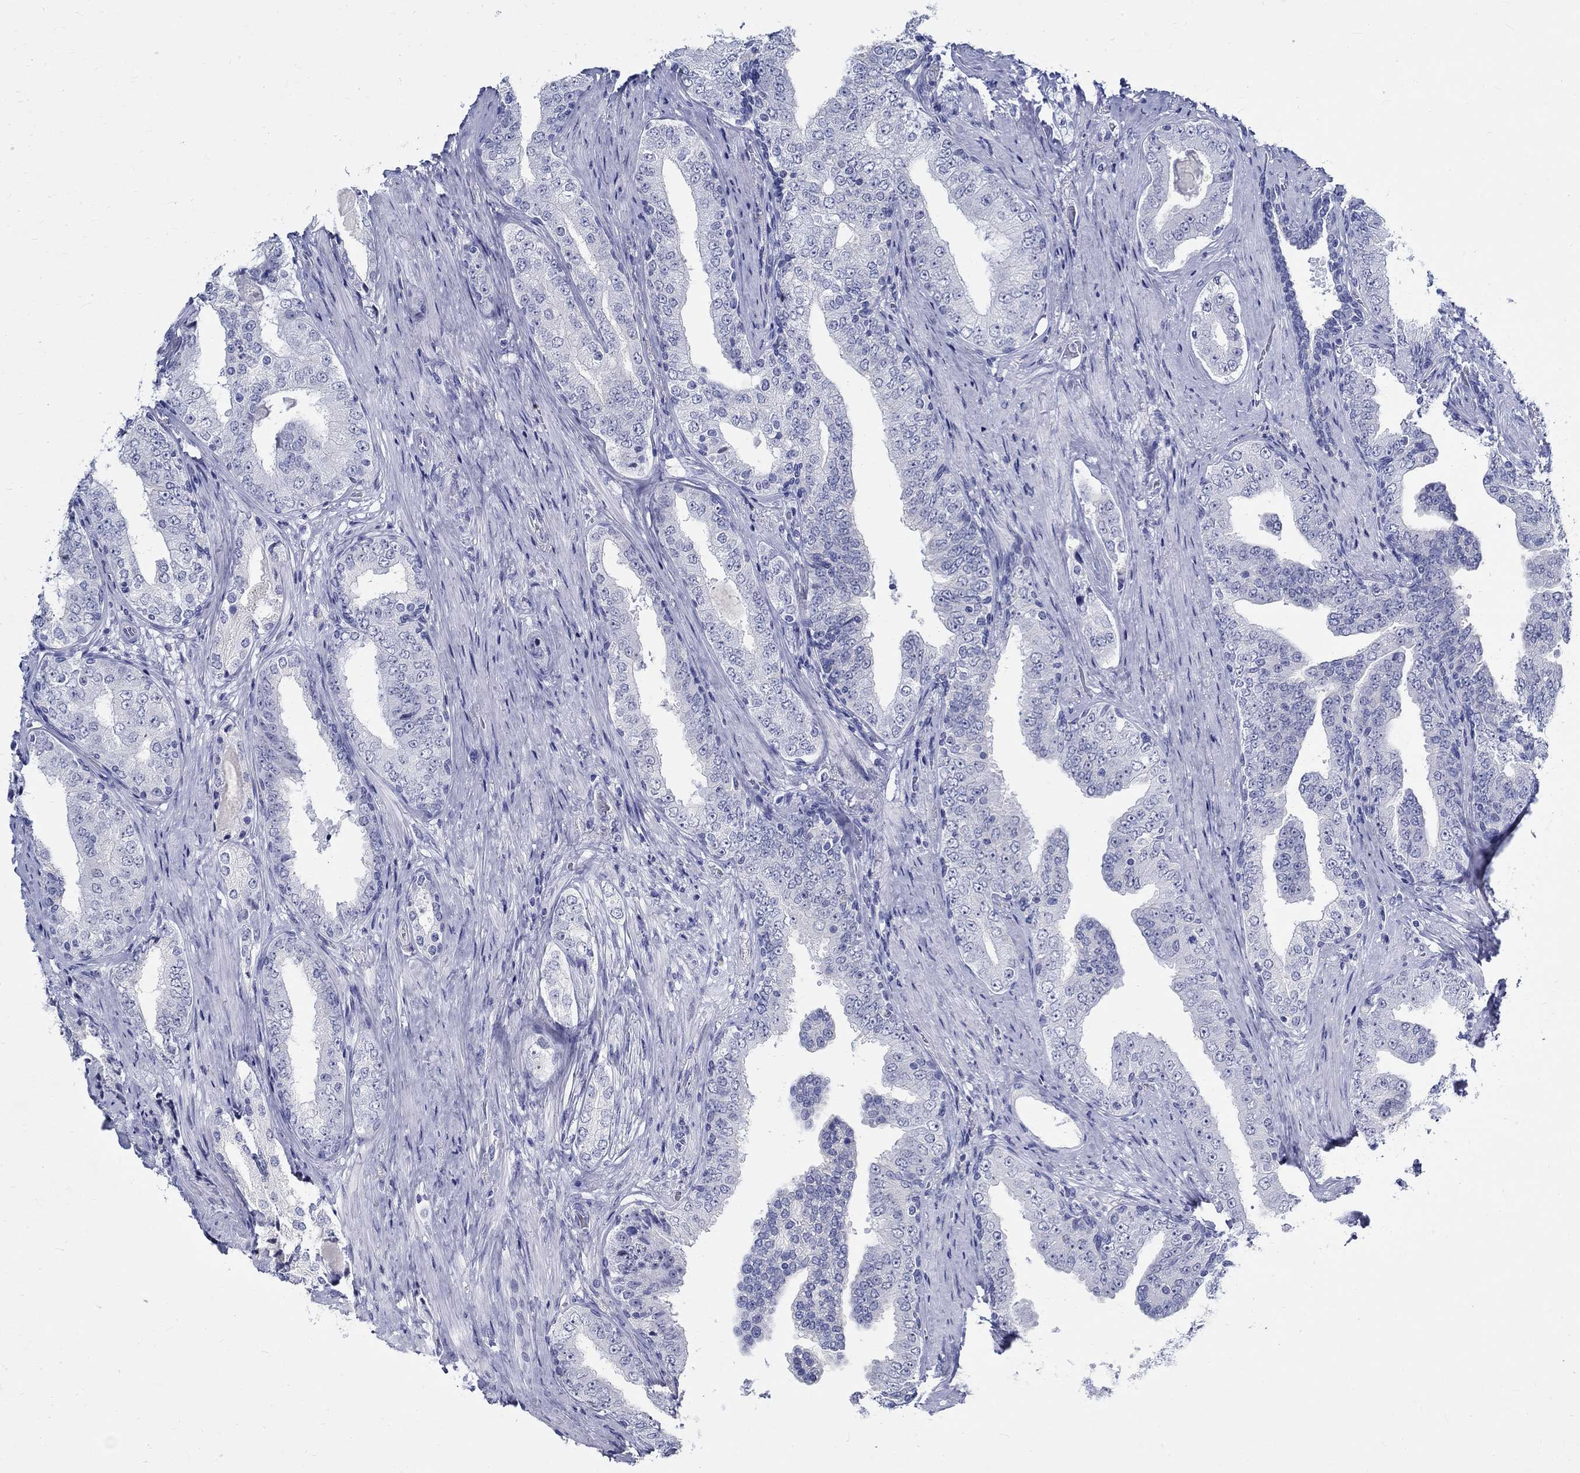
{"staining": {"intensity": "negative", "quantity": "none", "location": "none"}, "tissue": "prostate cancer", "cell_type": "Tumor cells", "image_type": "cancer", "snomed": [{"axis": "morphology", "description": "Adenocarcinoma, Low grade"}, {"axis": "topography", "description": "Prostate and seminal vesicle, NOS"}], "caption": "Tumor cells show no significant protein staining in low-grade adenocarcinoma (prostate).", "gene": "BSPRY", "patient": {"sex": "male", "age": 61}}